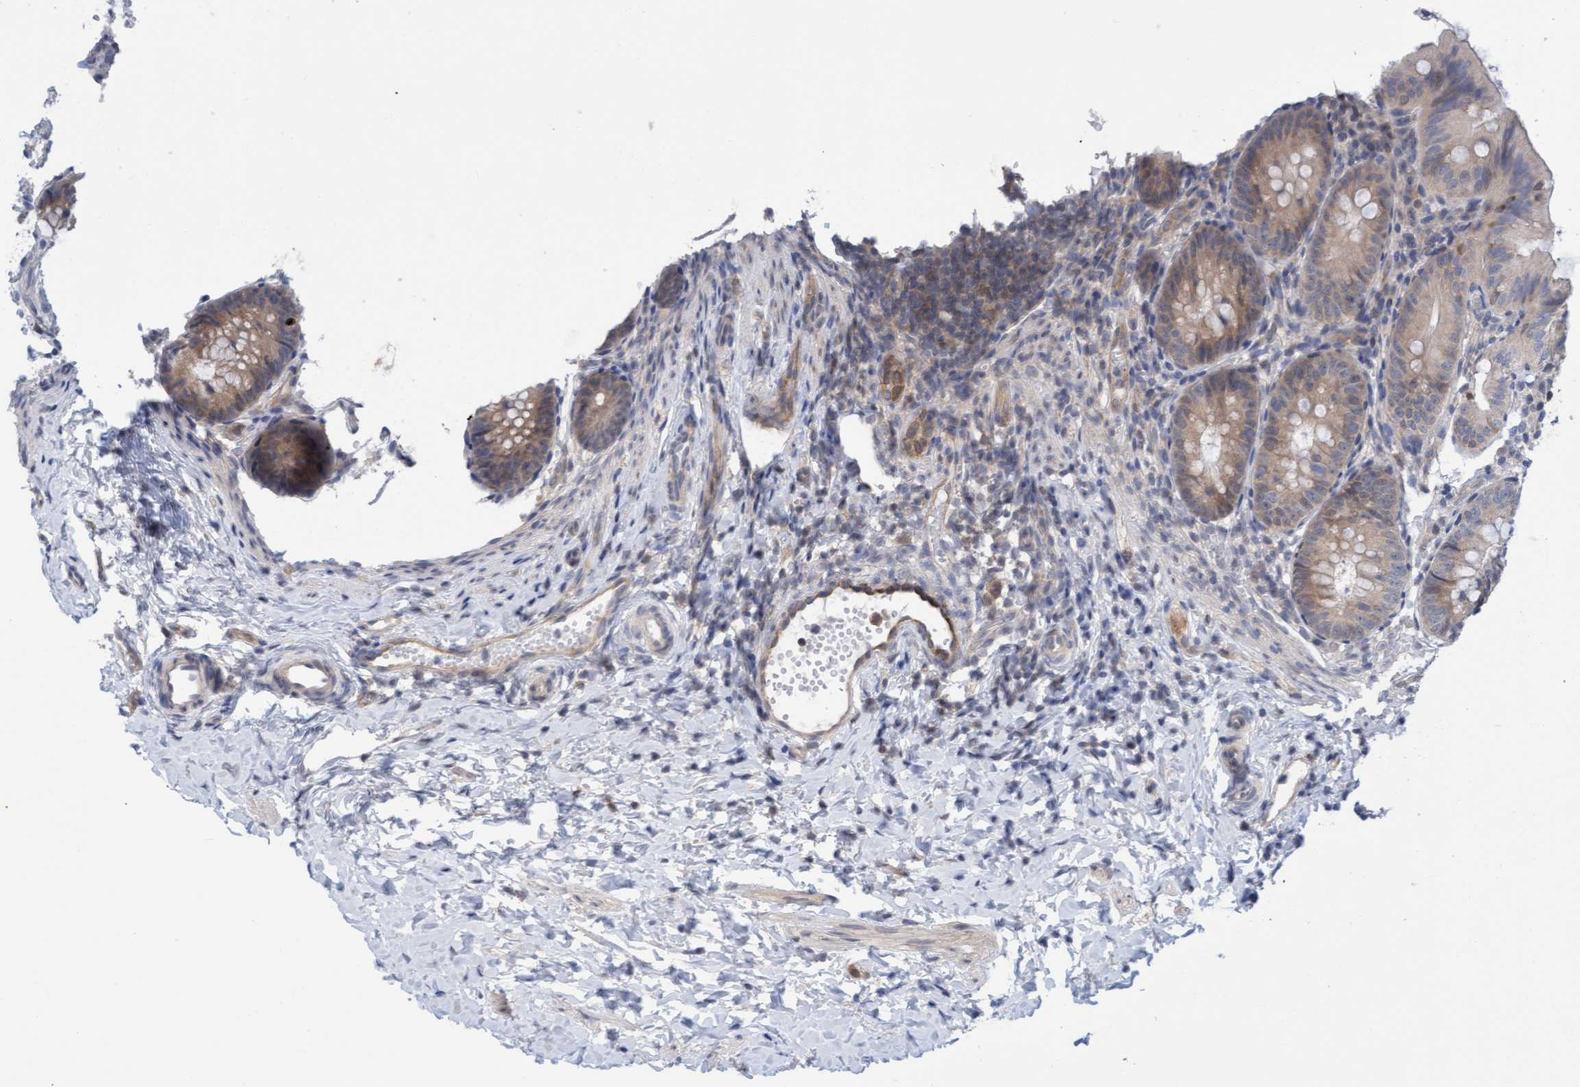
{"staining": {"intensity": "weak", "quantity": ">75%", "location": "cytoplasmic/membranous"}, "tissue": "appendix", "cell_type": "Glandular cells", "image_type": "normal", "snomed": [{"axis": "morphology", "description": "Normal tissue, NOS"}, {"axis": "topography", "description": "Appendix"}], "caption": "Weak cytoplasmic/membranous staining is seen in approximately >75% of glandular cells in unremarkable appendix.", "gene": "AMZ2", "patient": {"sex": "male", "age": 1}}